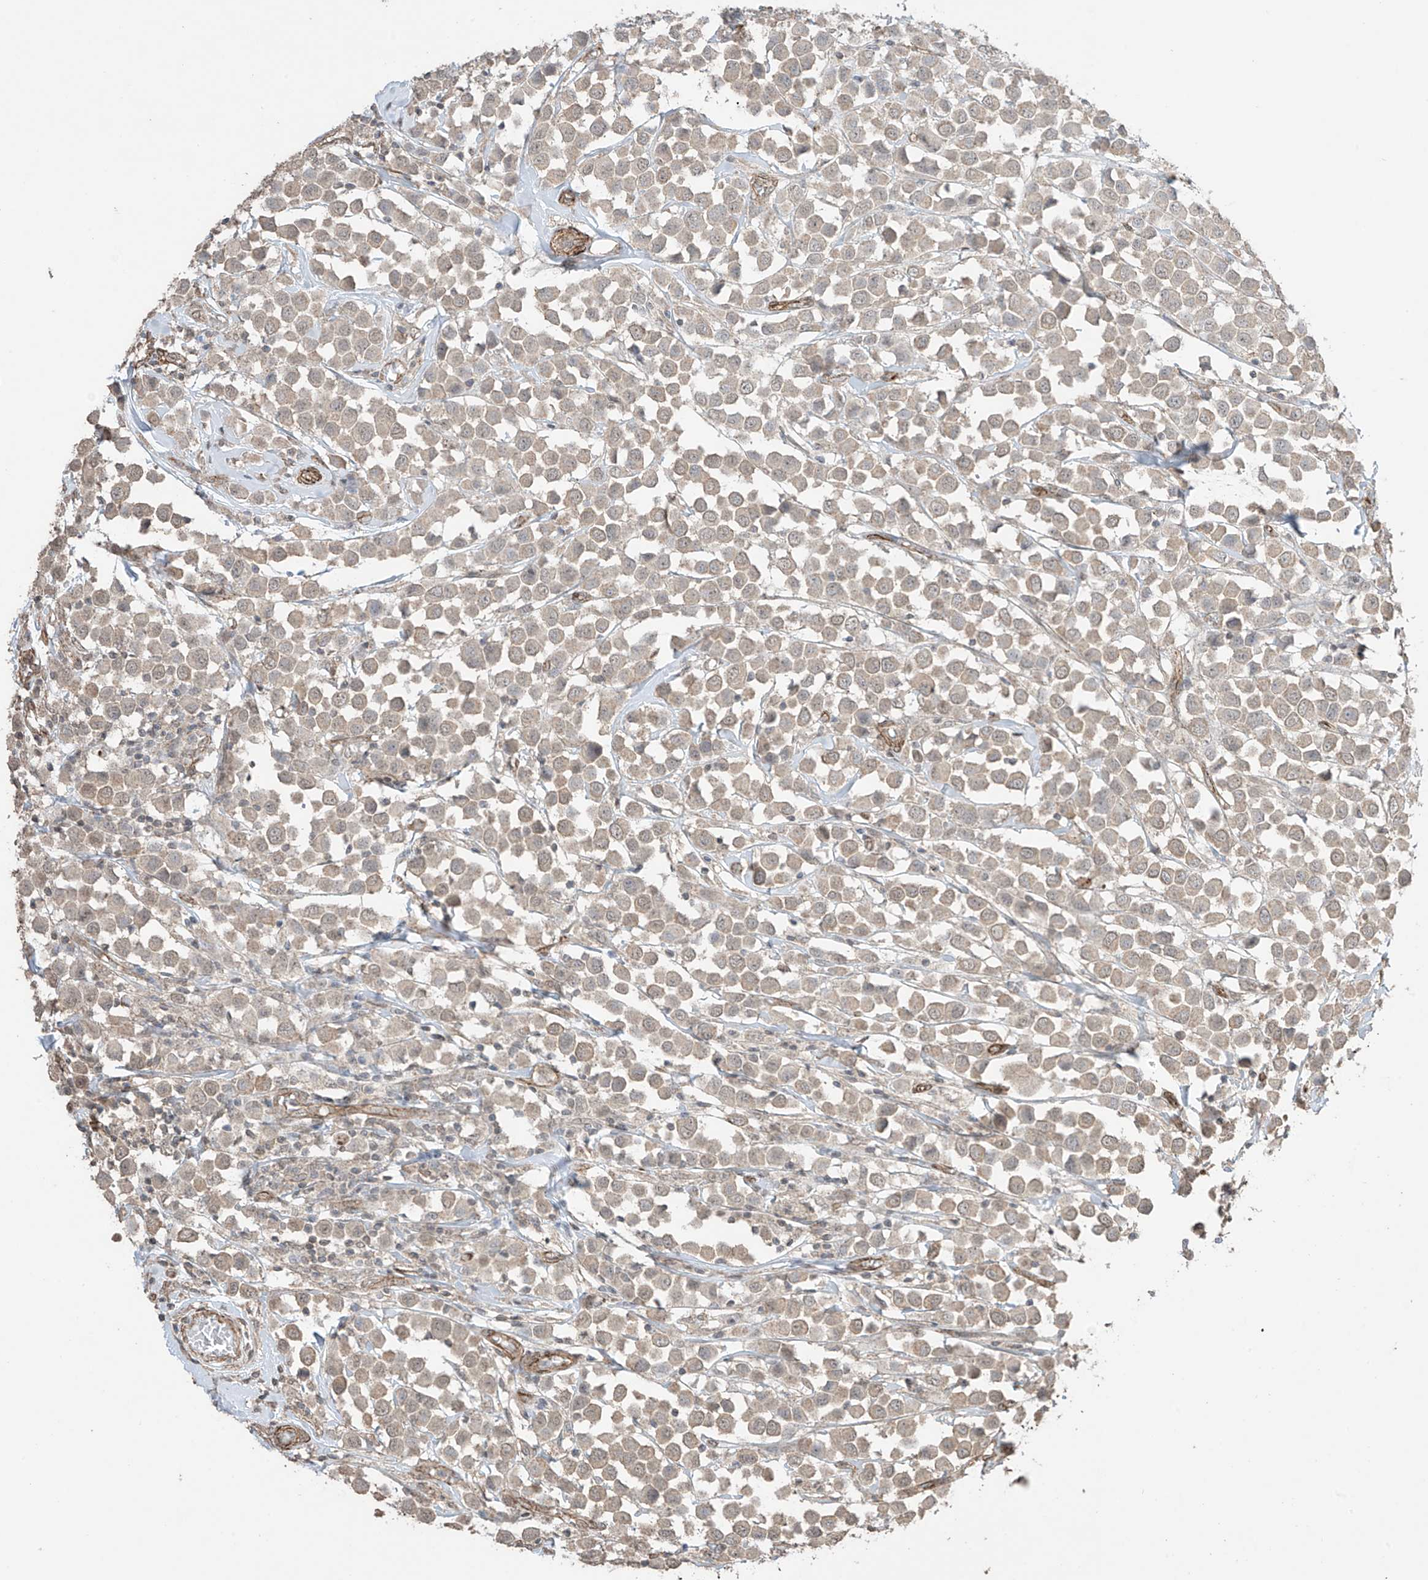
{"staining": {"intensity": "weak", "quantity": ">75%", "location": "cytoplasmic/membranous"}, "tissue": "breast cancer", "cell_type": "Tumor cells", "image_type": "cancer", "snomed": [{"axis": "morphology", "description": "Duct carcinoma"}, {"axis": "topography", "description": "Breast"}], "caption": "A high-resolution histopathology image shows IHC staining of breast intraductal carcinoma, which displays weak cytoplasmic/membranous expression in approximately >75% of tumor cells.", "gene": "TTLL5", "patient": {"sex": "female", "age": 61}}